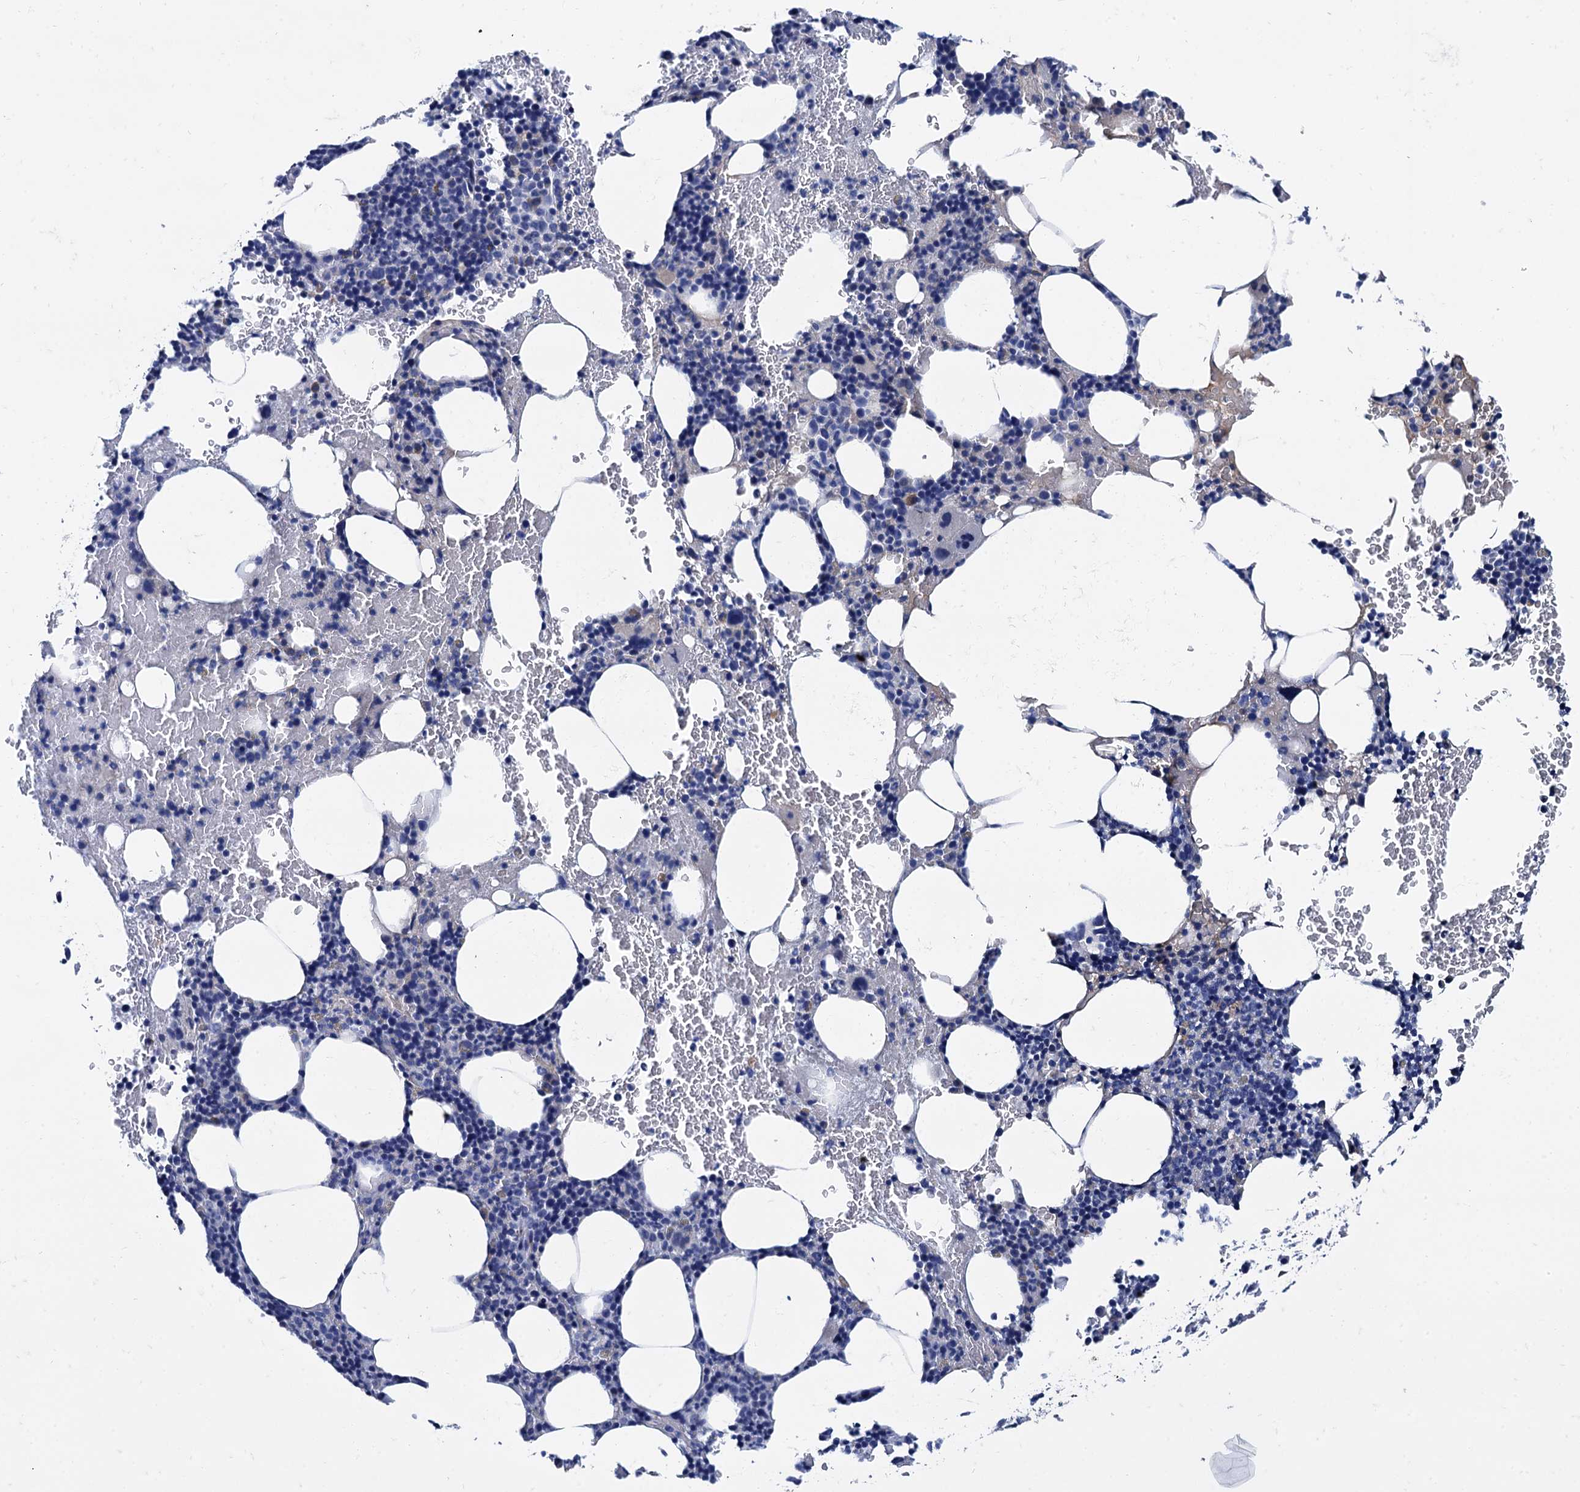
{"staining": {"intensity": "weak", "quantity": "<25%", "location": "cytoplasmic/membranous"}, "tissue": "bone marrow", "cell_type": "Hematopoietic cells", "image_type": "normal", "snomed": [{"axis": "morphology", "description": "Normal tissue, NOS"}, {"axis": "topography", "description": "Bone marrow"}], "caption": "A high-resolution micrograph shows immunohistochemistry (IHC) staining of unremarkable bone marrow, which demonstrates no significant expression in hematopoietic cells.", "gene": "TMEM72", "patient": {"sex": "female", "age": 77}}